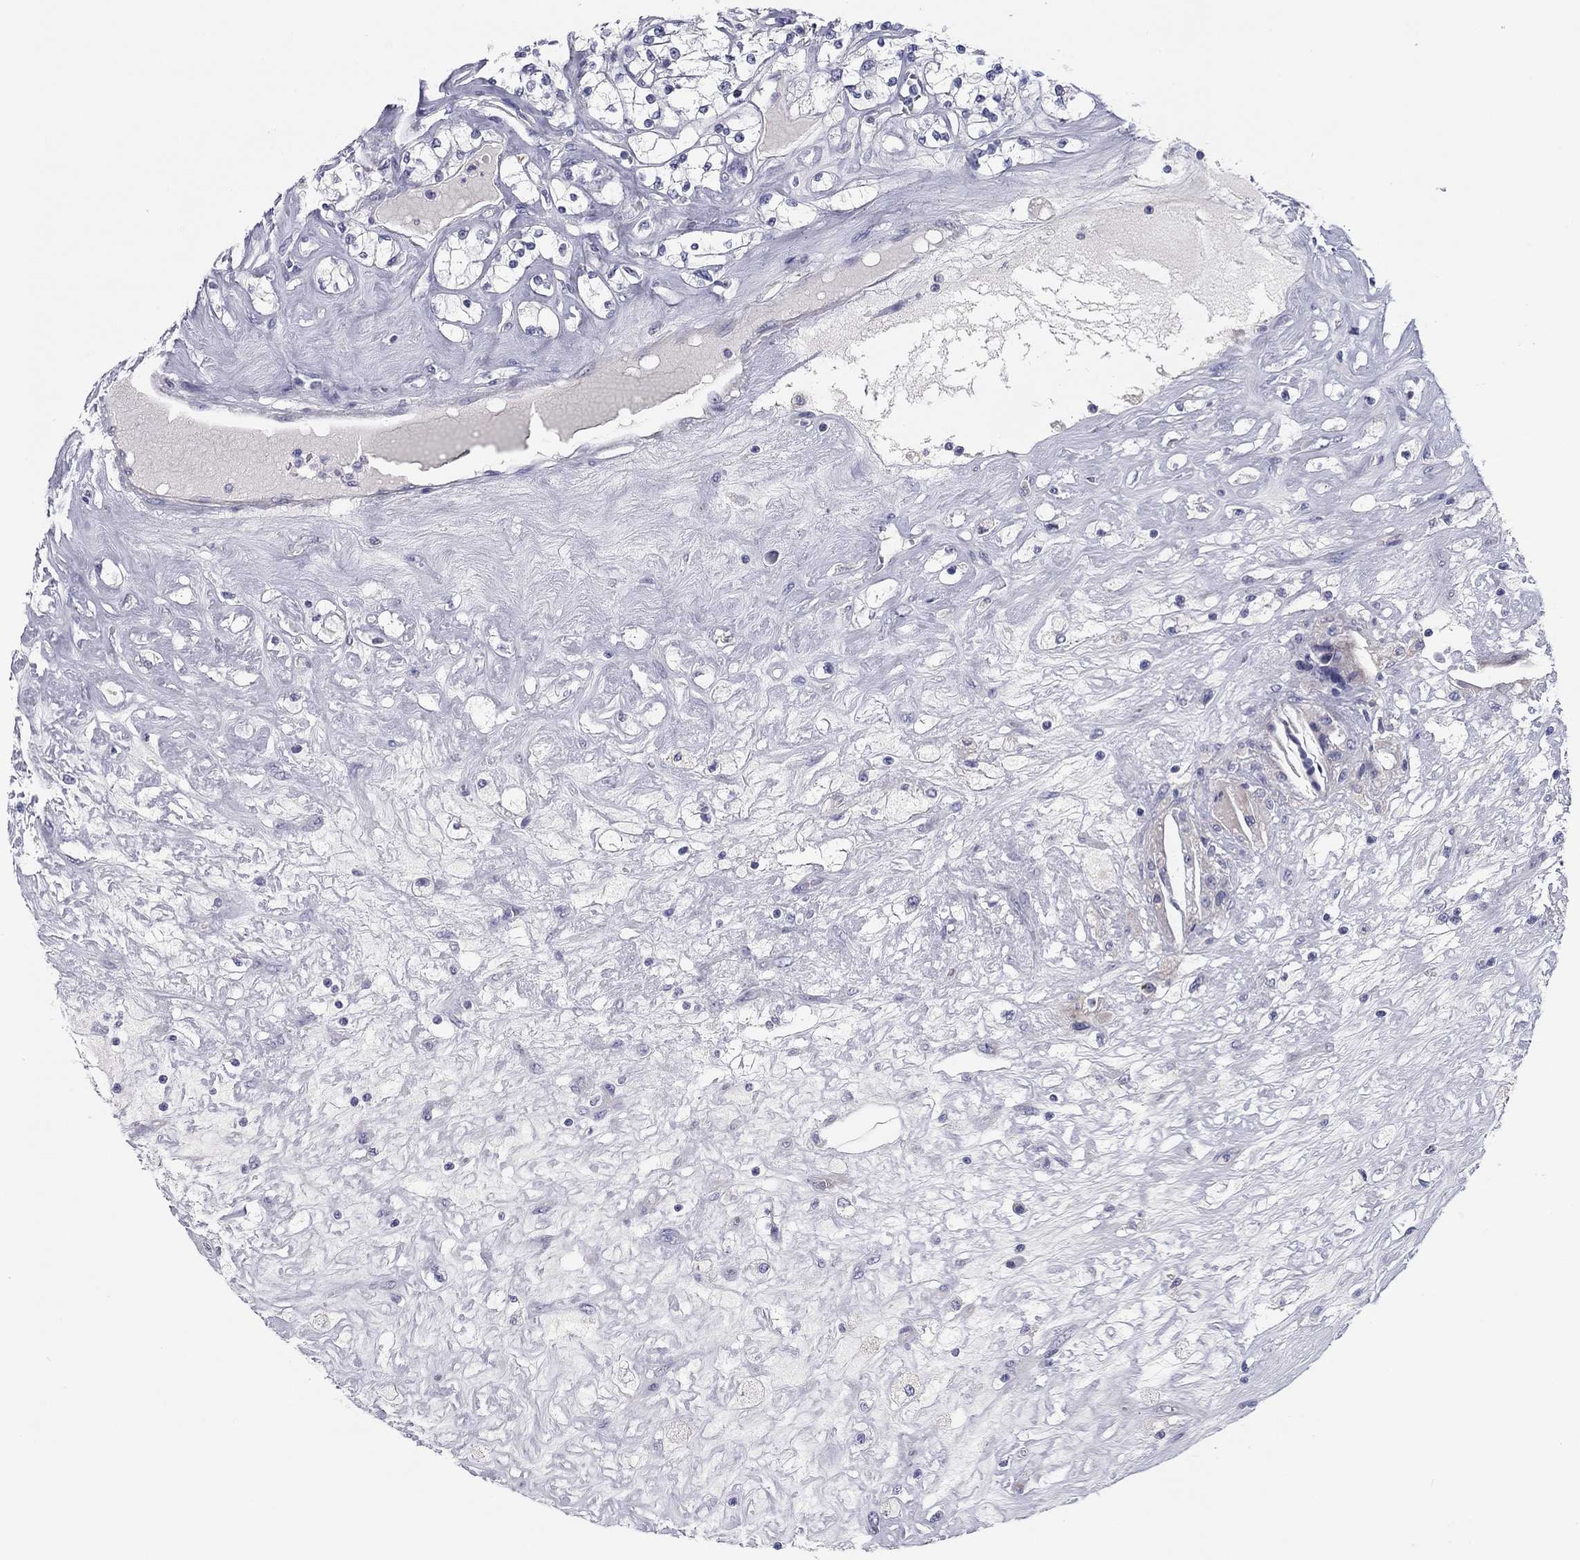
{"staining": {"intensity": "negative", "quantity": "none", "location": "none"}, "tissue": "renal cancer", "cell_type": "Tumor cells", "image_type": "cancer", "snomed": [{"axis": "morphology", "description": "Adenocarcinoma, NOS"}, {"axis": "topography", "description": "Kidney"}], "caption": "This is a micrograph of immunohistochemistry (IHC) staining of renal cancer (adenocarcinoma), which shows no positivity in tumor cells.", "gene": "SEPTIN3", "patient": {"sex": "male", "age": 67}}